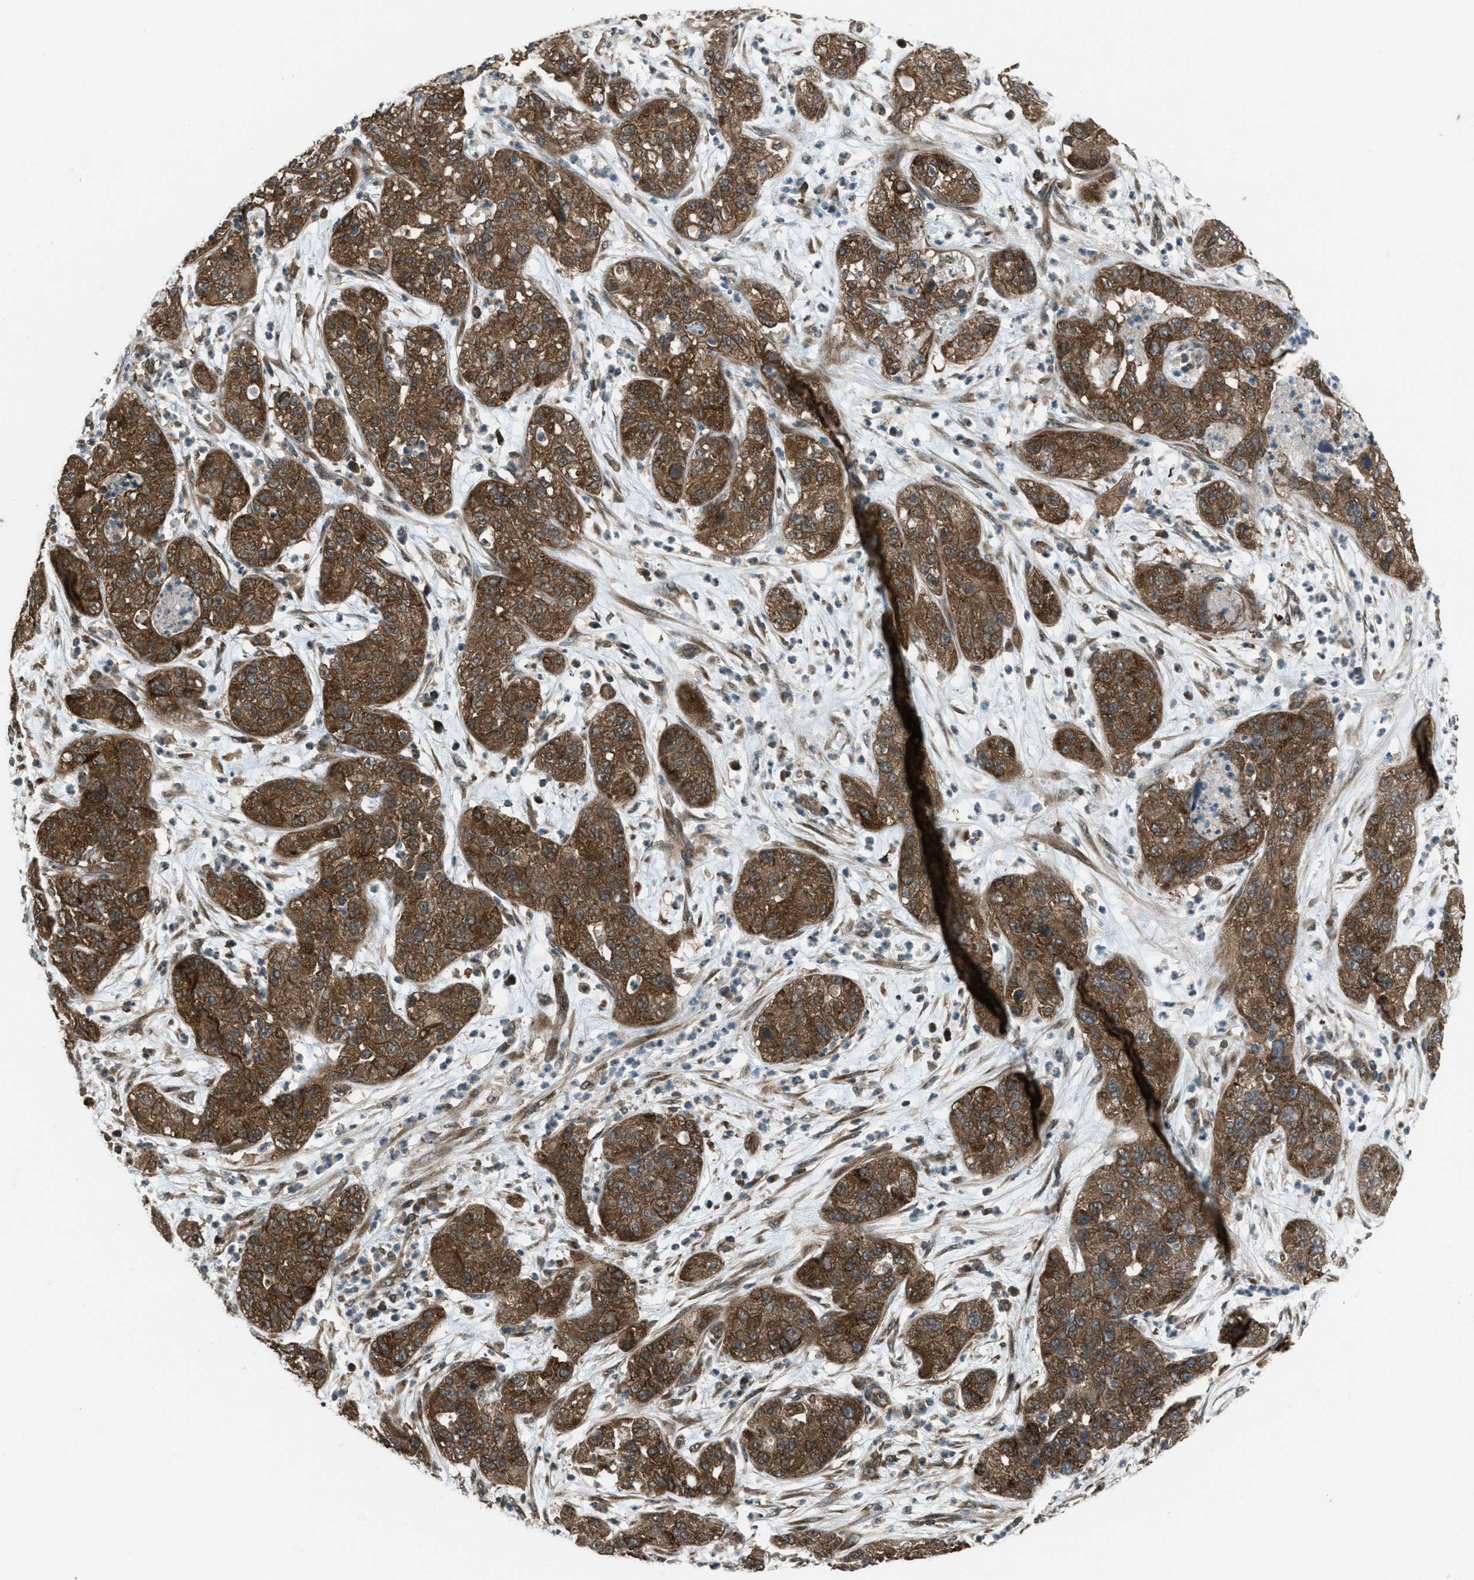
{"staining": {"intensity": "strong", "quantity": "25%-75%", "location": "cytoplasmic/membranous"}, "tissue": "pancreatic cancer", "cell_type": "Tumor cells", "image_type": "cancer", "snomed": [{"axis": "morphology", "description": "Adenocarcinoma, NOS"}, {"axis": "topography", "description": "Pancreas"}], "caption": "Immunohistochemical staining of pancreatic adenocarcinoma reveals strong cytoplasmic/membranous protein expression in about 25%-75% of tumor cells.", "gene": "ASAP2", "patient": {"sex": "female", "age": 78}}